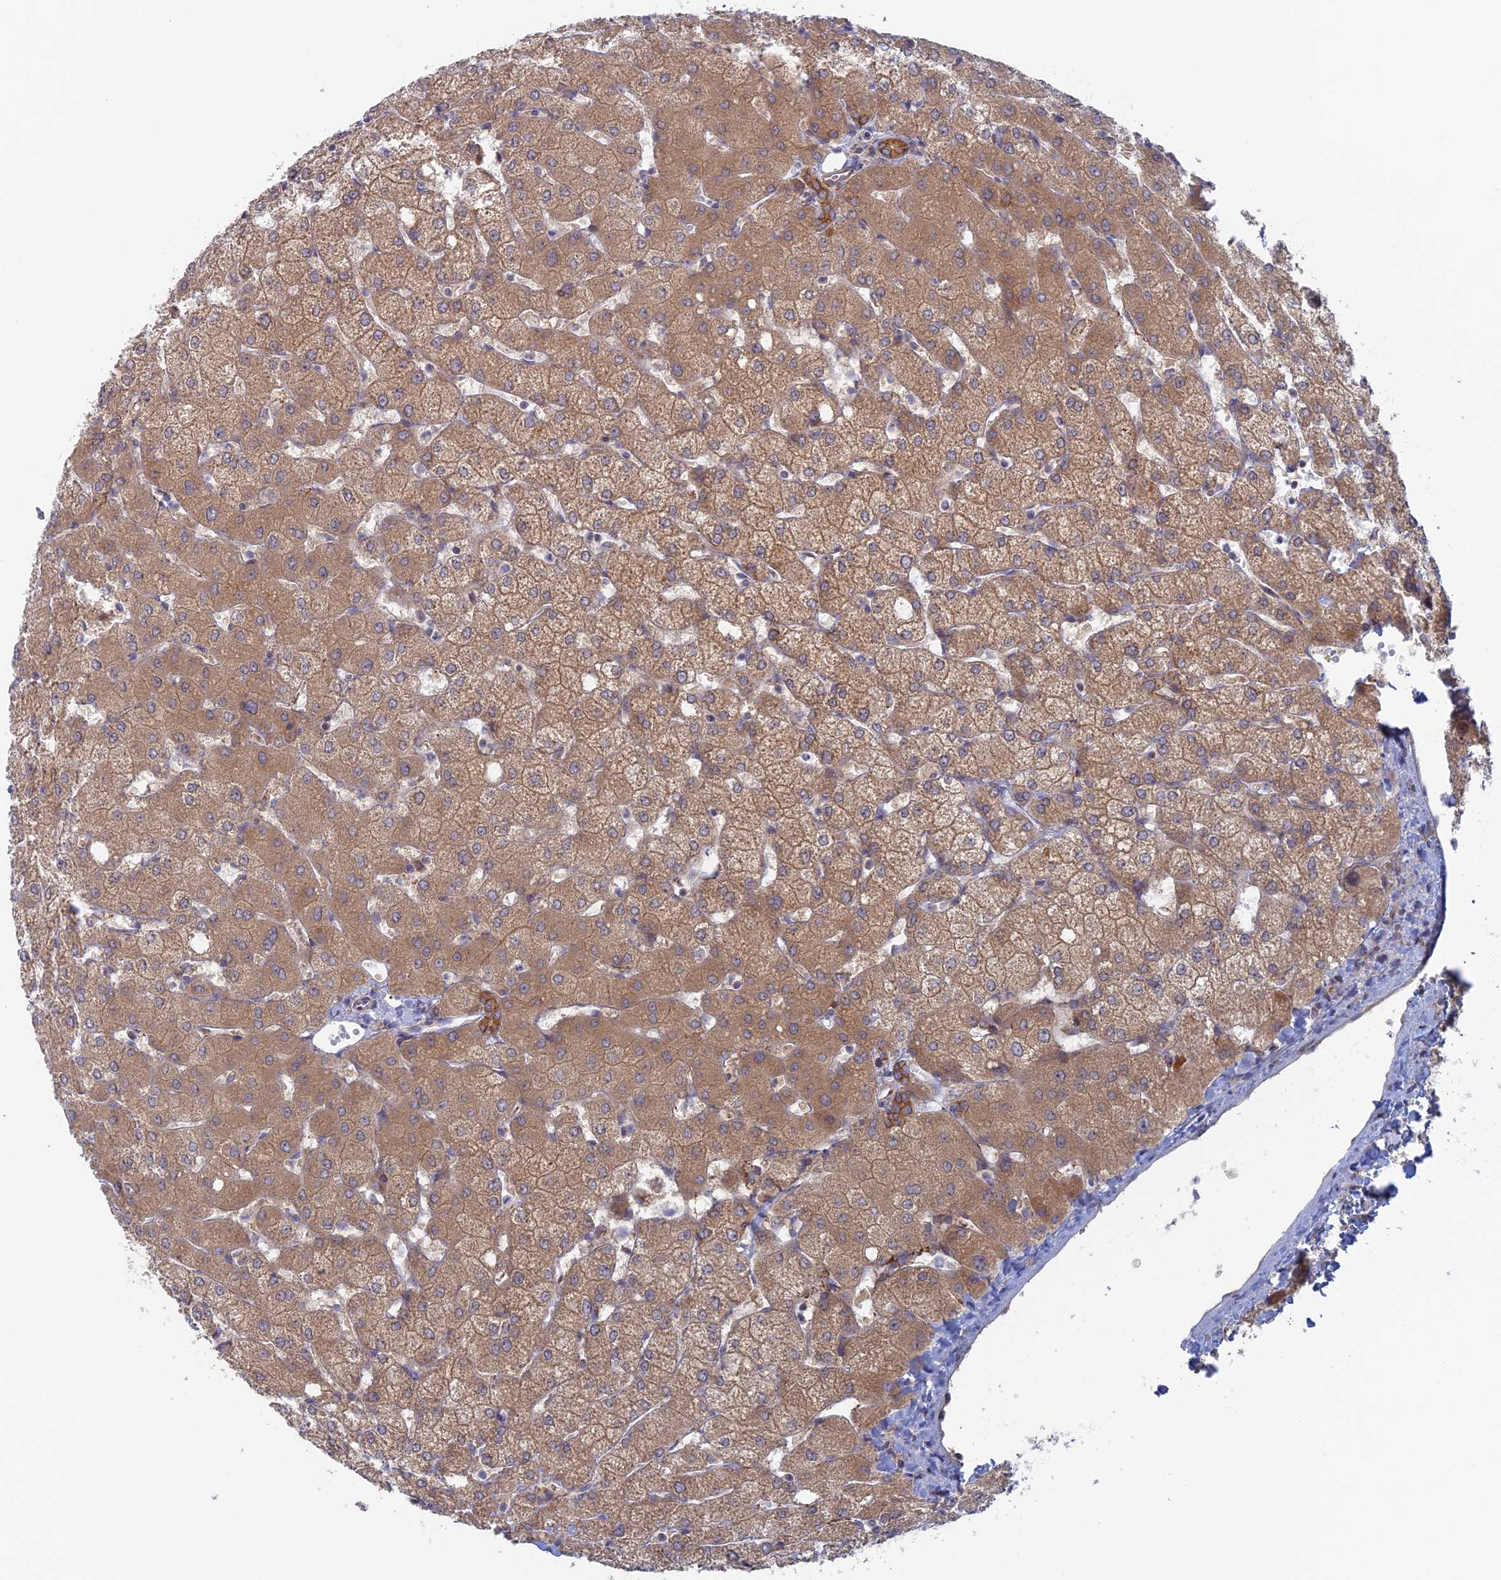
{"staining": {"intensity": "moderate", "quantity": ">75%", "location": "cytoplasmic/membranous"}, "tissue": "liver", "cell_type": "Cholangiocytes", "image_type": "normal", "snomed": [{"axis": "morphology", "description": "Normal tissue, NOS"}, {"axis": "topography", "description": "Liver"}], "caption": "Immunohistochemistry histopathology image of unremarkable human liver stained for a protein (brown), which exhibits medium levels of moderate cytoplasmic/membranous positivity in approximately >75% of cholangiocytes.", "gene": "TBC1D30", "patient": {"sex": "female", "age": 54}}